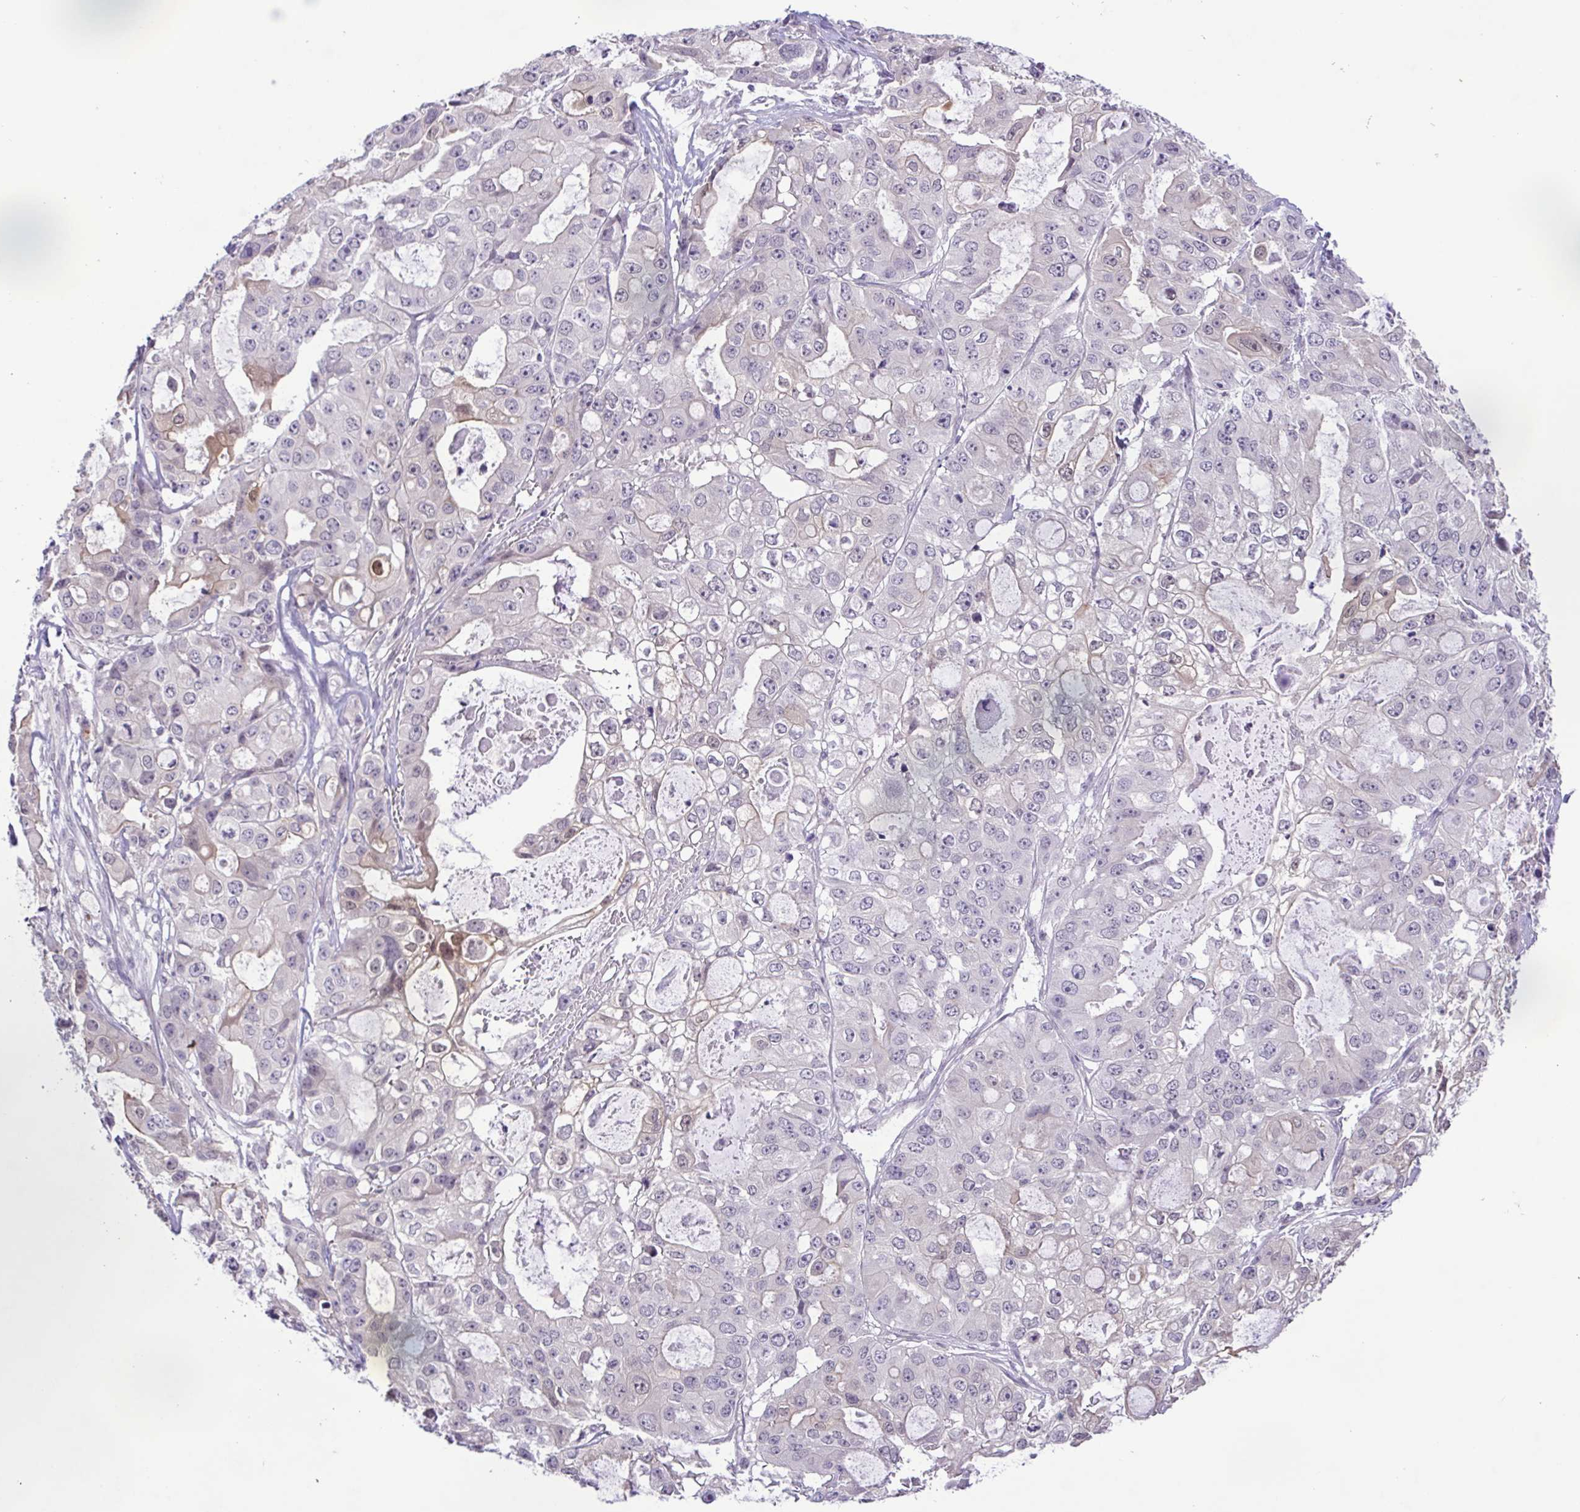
{"staining": {"intensity": "negative", "quantity": "none", "location": "none"}, "tissue": "ovarian cancer", "cell_type": "Tumor cells", "image_type": "cancer", "snomed": [{"axis": "morphology", "description": "Cystadenocarcinoma, serous, NOS"}, {"axis": "topography", "description": "Ovary"}], "caption": "Immunohistochemistry (IHC) of human ovarian cancer exhibits no positivity in tumor cells.", "gene": "IL1RN", "patient": {"sex": "female", "age": 56}}